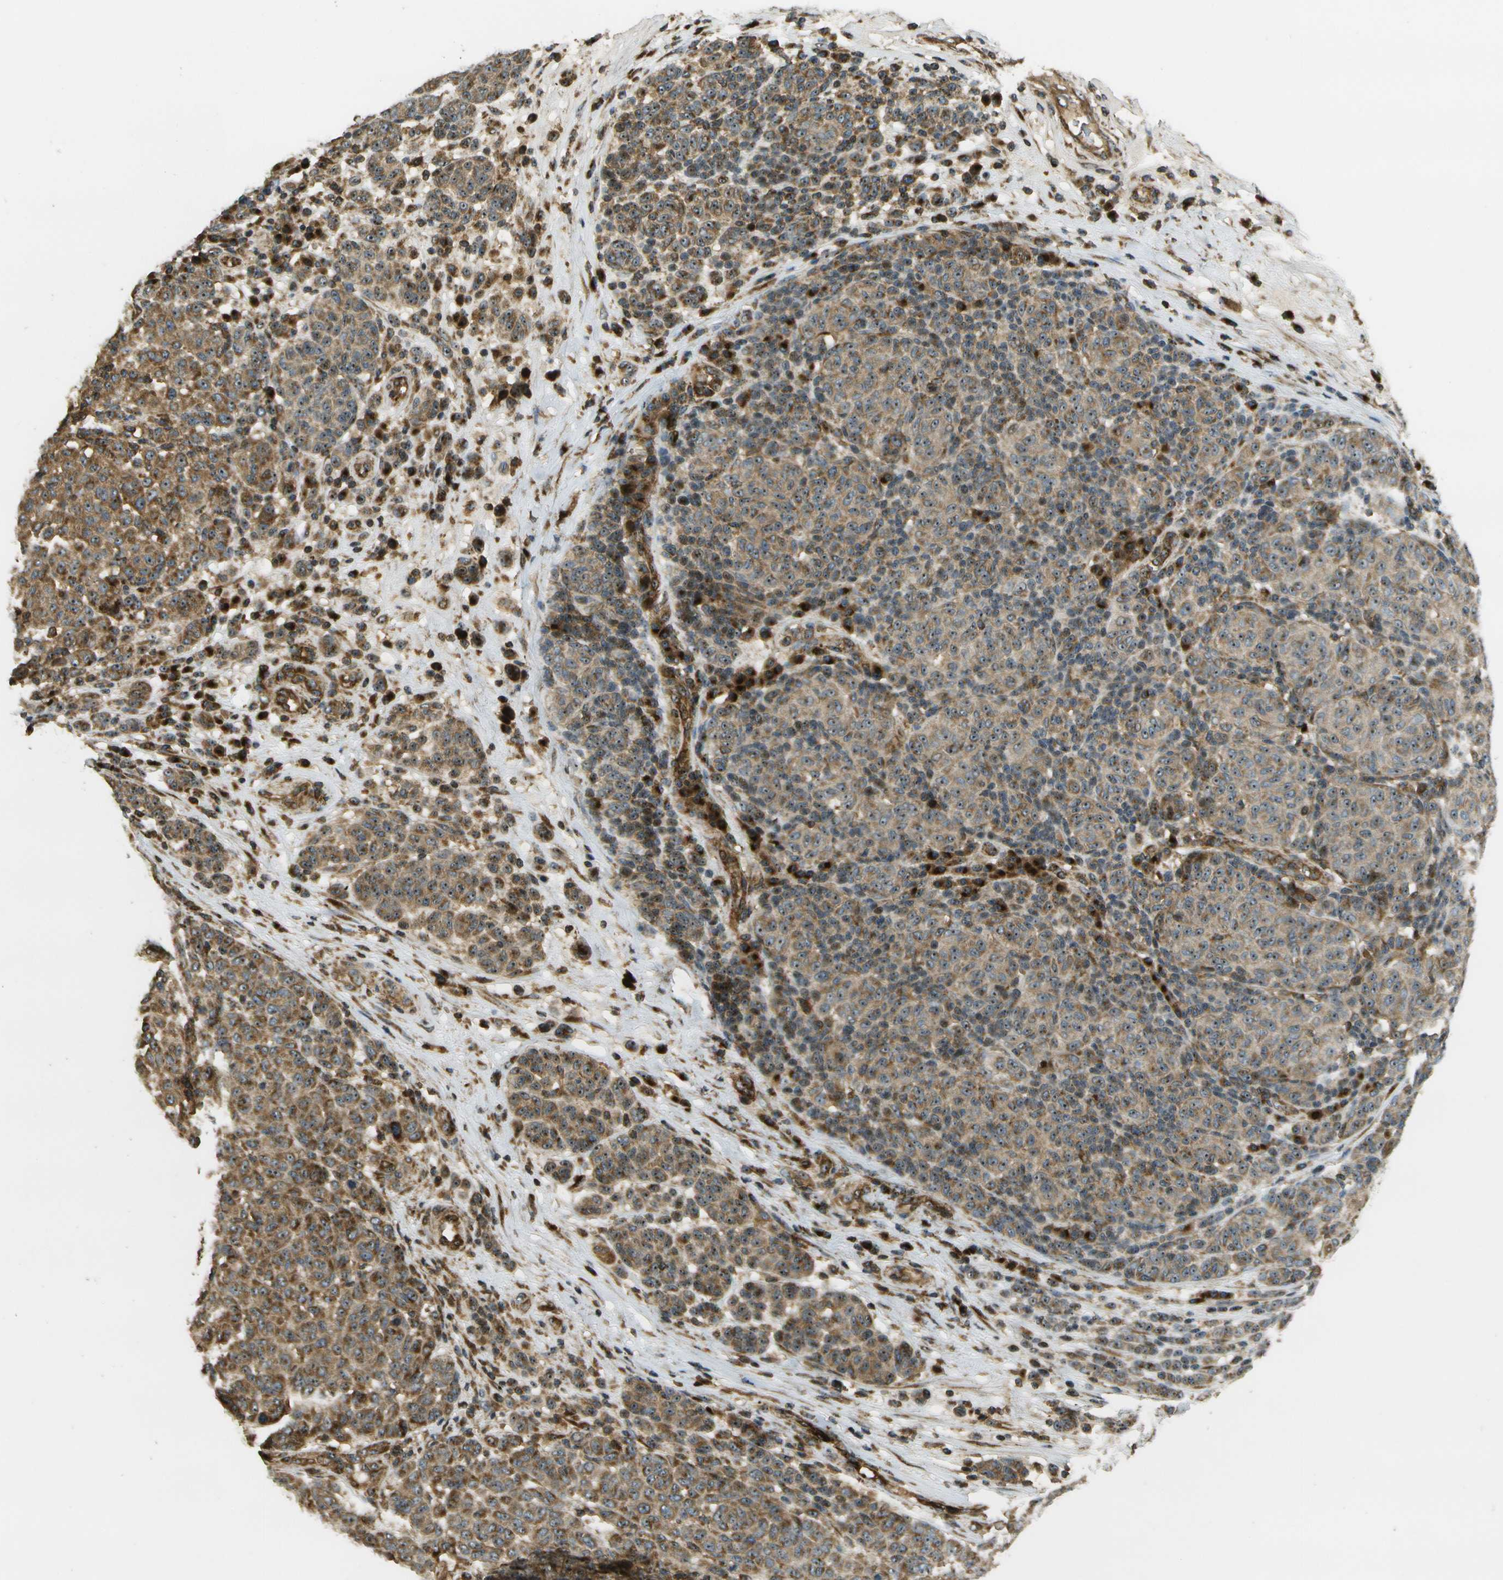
{"staining": {"intensity": "moderate", "quantity": ">75%", "location": "cytoplasmic/membranous,nuclear"}, "tissue": "melanoma", "cell_type": "Tumor cells", "image_type": "cancer", "snomed": [{"axis": "morphology", "description": "Malignant melanoma, NOS"}, {"axis": "topography", "description": "Skin"}], "caption": "Immunohistochemistry photomicrograph of melanoma stained for a protein (brown), which demonstrates medium levels of moderate cytoplasmic/membranous and nuclear positivity in about >75% of tumor cells.", "gene": "LRP12", "patient": {"sex": "male", "age": 59}}